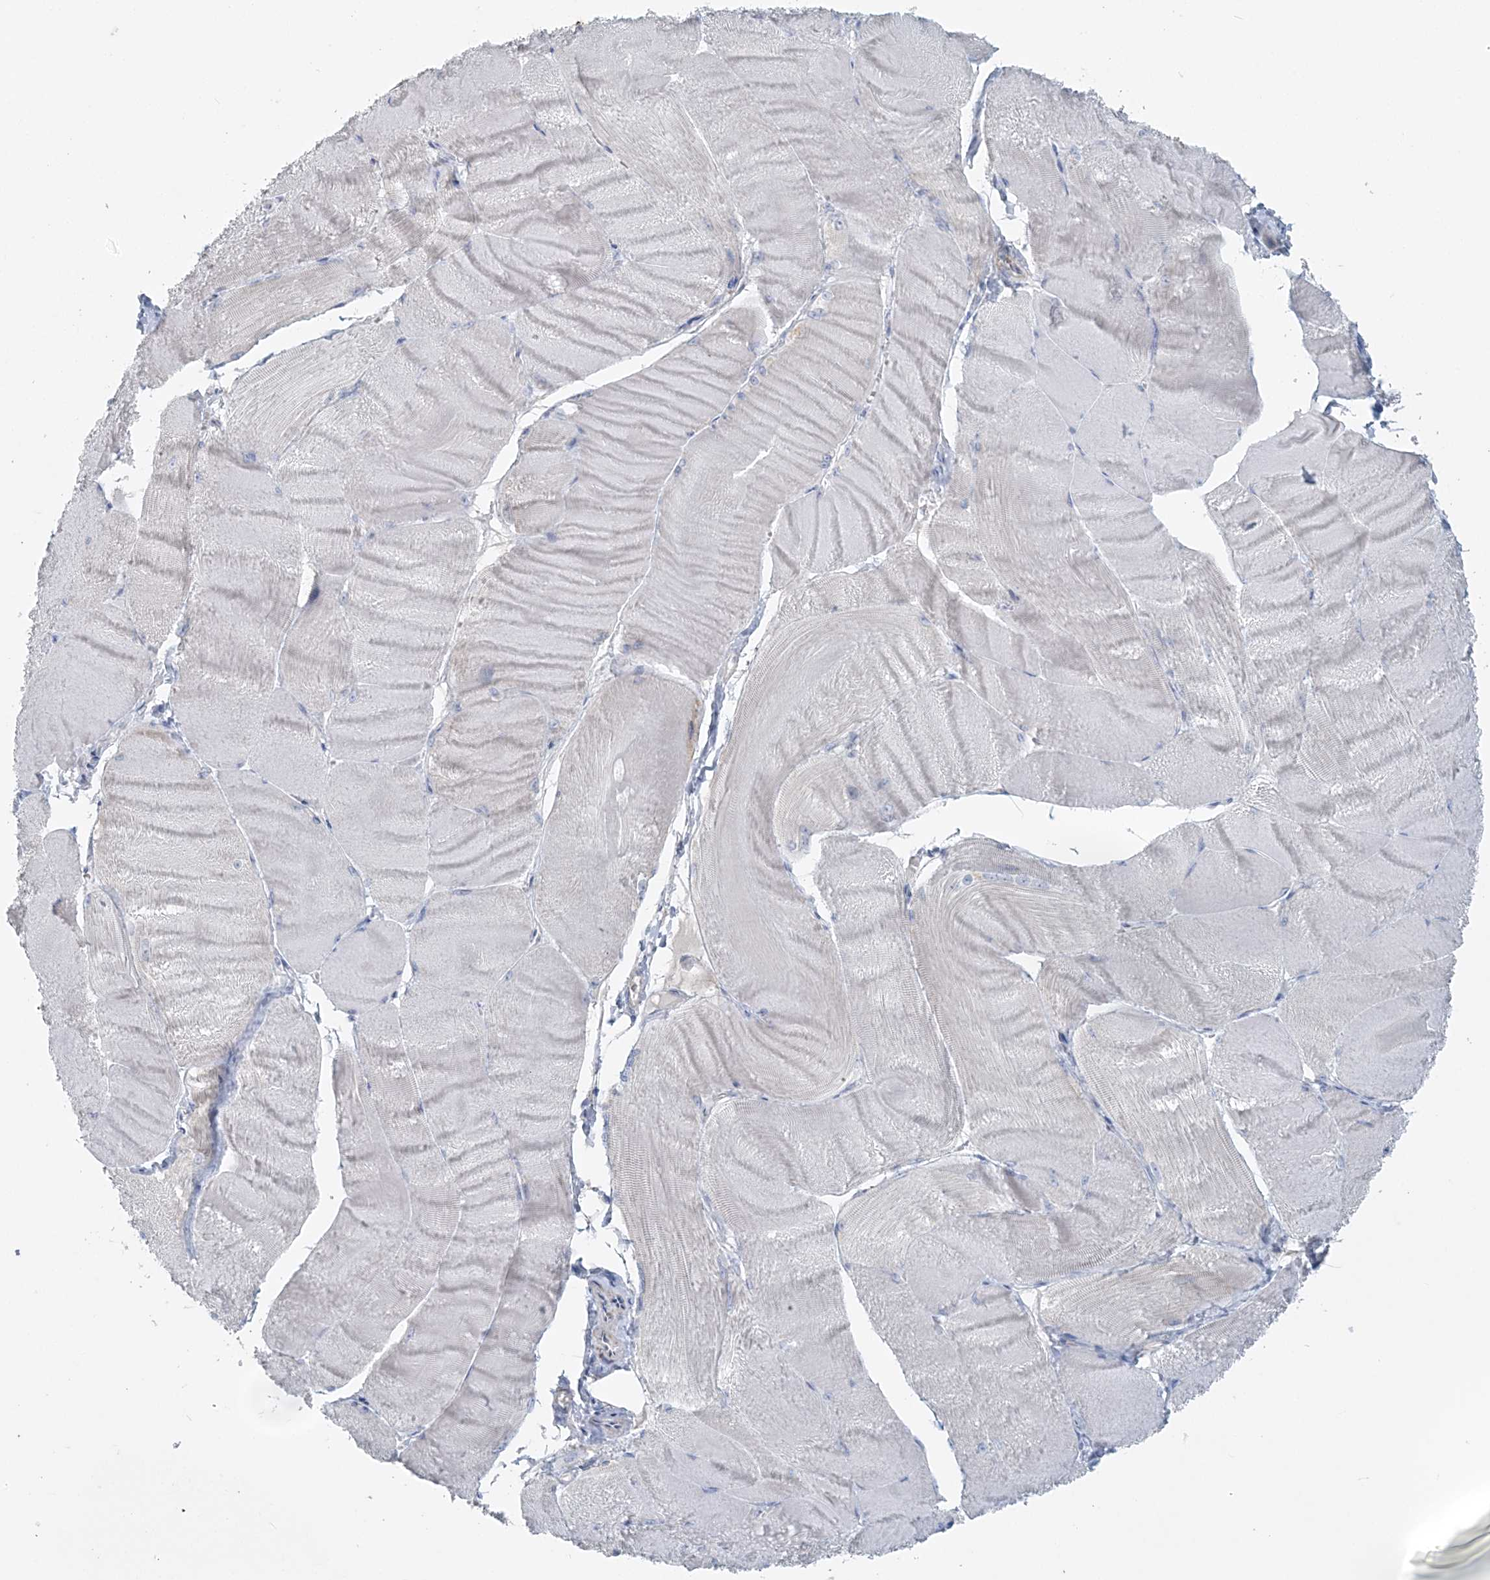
{"staining": {"intensity": "negative", "quantity": "none", "location": "none"}, "tissue": "skeletal muscle", "cell_type": "Myocytes", "image_type": "normal", "snomed": [{"axis": "morphology", "description": "Normal tissue, NOS"}, {"axis": "morphology", "description": "Basal cell carcinoma"}, {"axis": "topography", "description": "Skeletal muscle"}], "caption": "IHC micrograph of benign skeletal muscle: skeletal muscle stained with DAB (3,3'-diaminobenzidine) demonstrates no significant protein expression in myocytes. (DAB (3,3'-diaminobenzidine) IHC, high magnification).", "gene": "PCCB", "patient": {"sex": "female", "age": 64}}